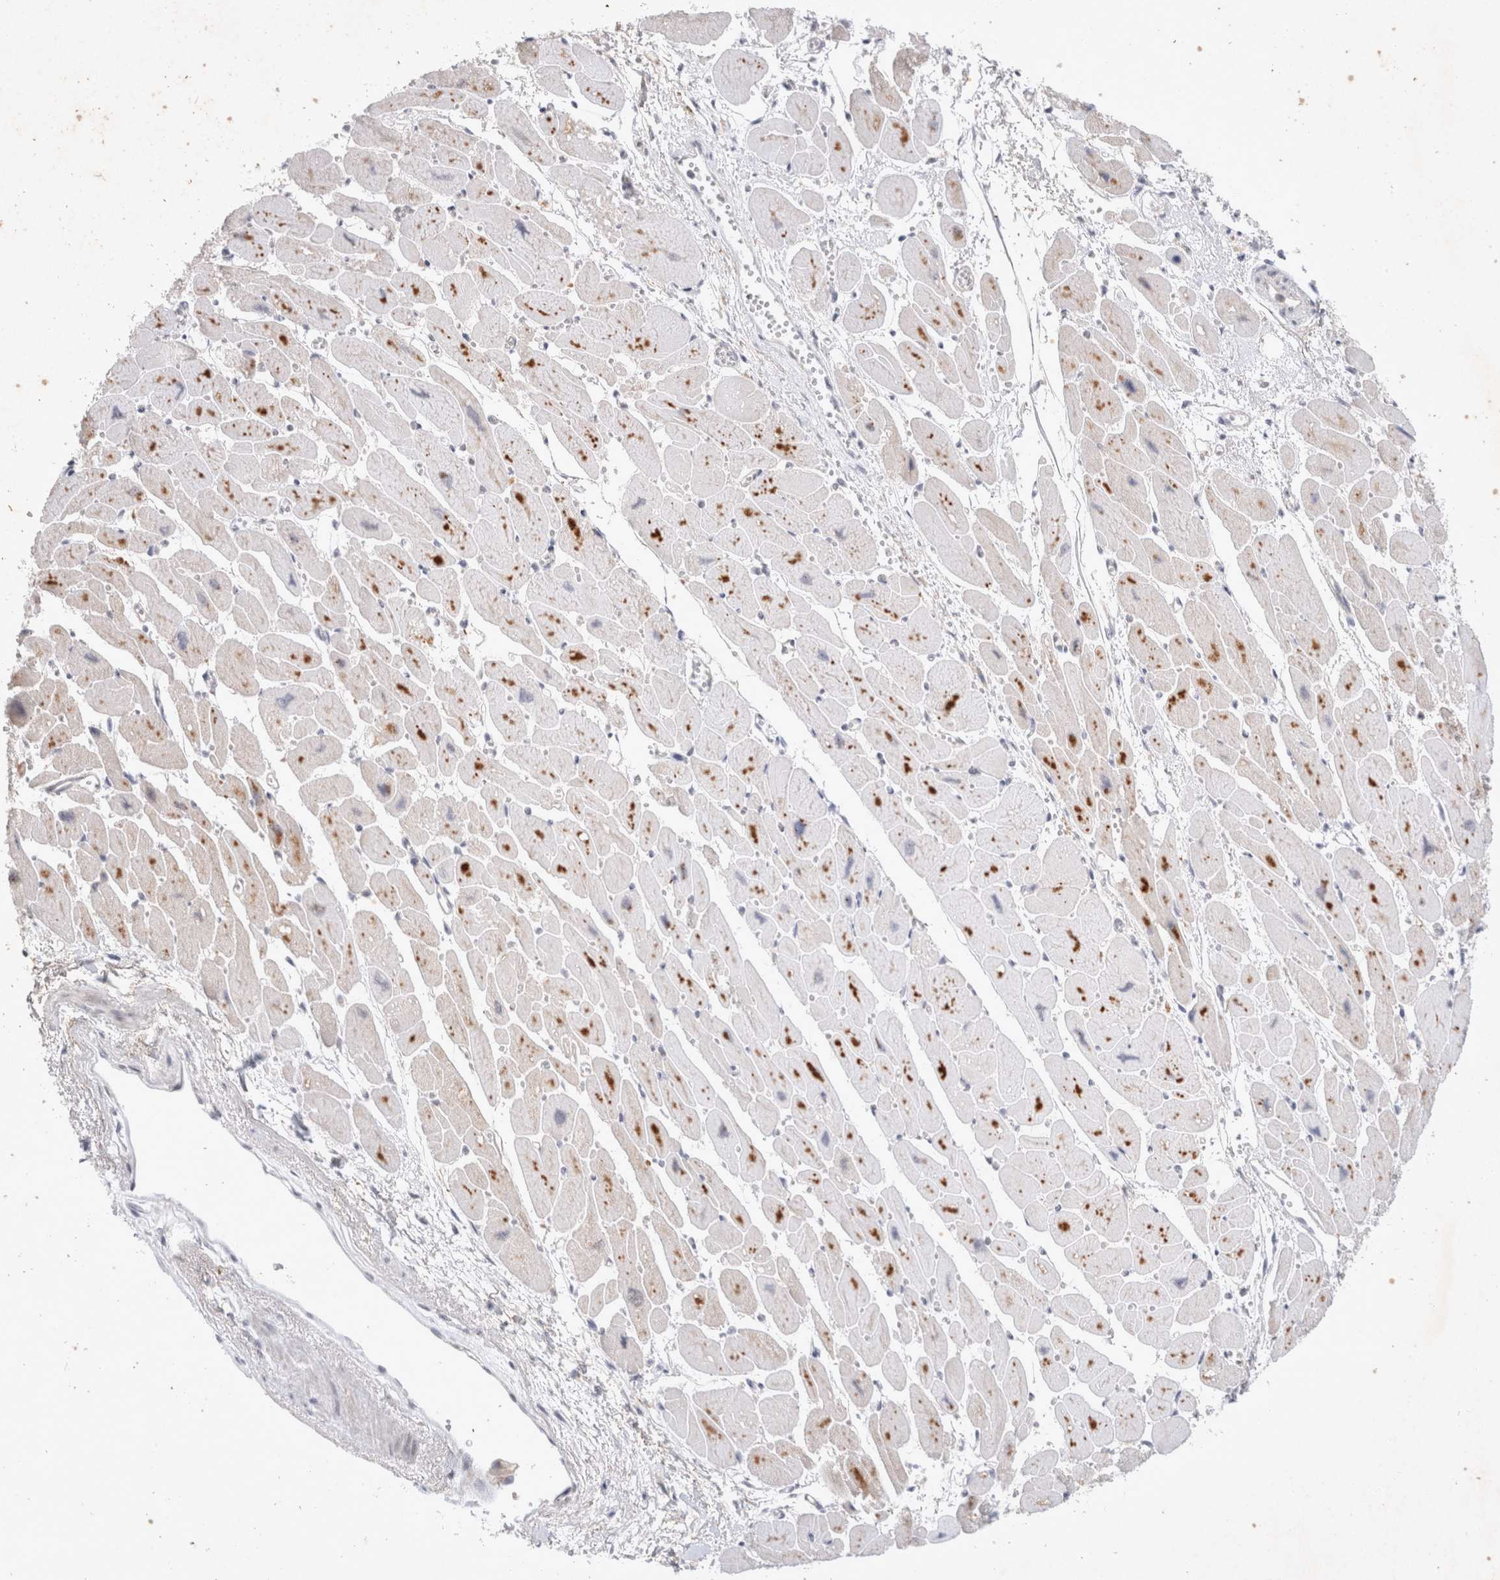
{"staining": {"intensity": "negative", "quantity": "none", "location": "none"}, "tissue": "heart muscle", "cell_type": "Cardiomyocytes", "image_type": "normal", "snomed": [{"axis": "morphology", "description": "Normal tissue, NOS"}, {"axis": "topography", "description": "Heart"}], "caption": "Histopathology image shows no significant protein staining in cardiomyocytes of unremarkable heart muscle.", "gene": "FBXO42", "patient": {"sex": "female", "age": 54}}